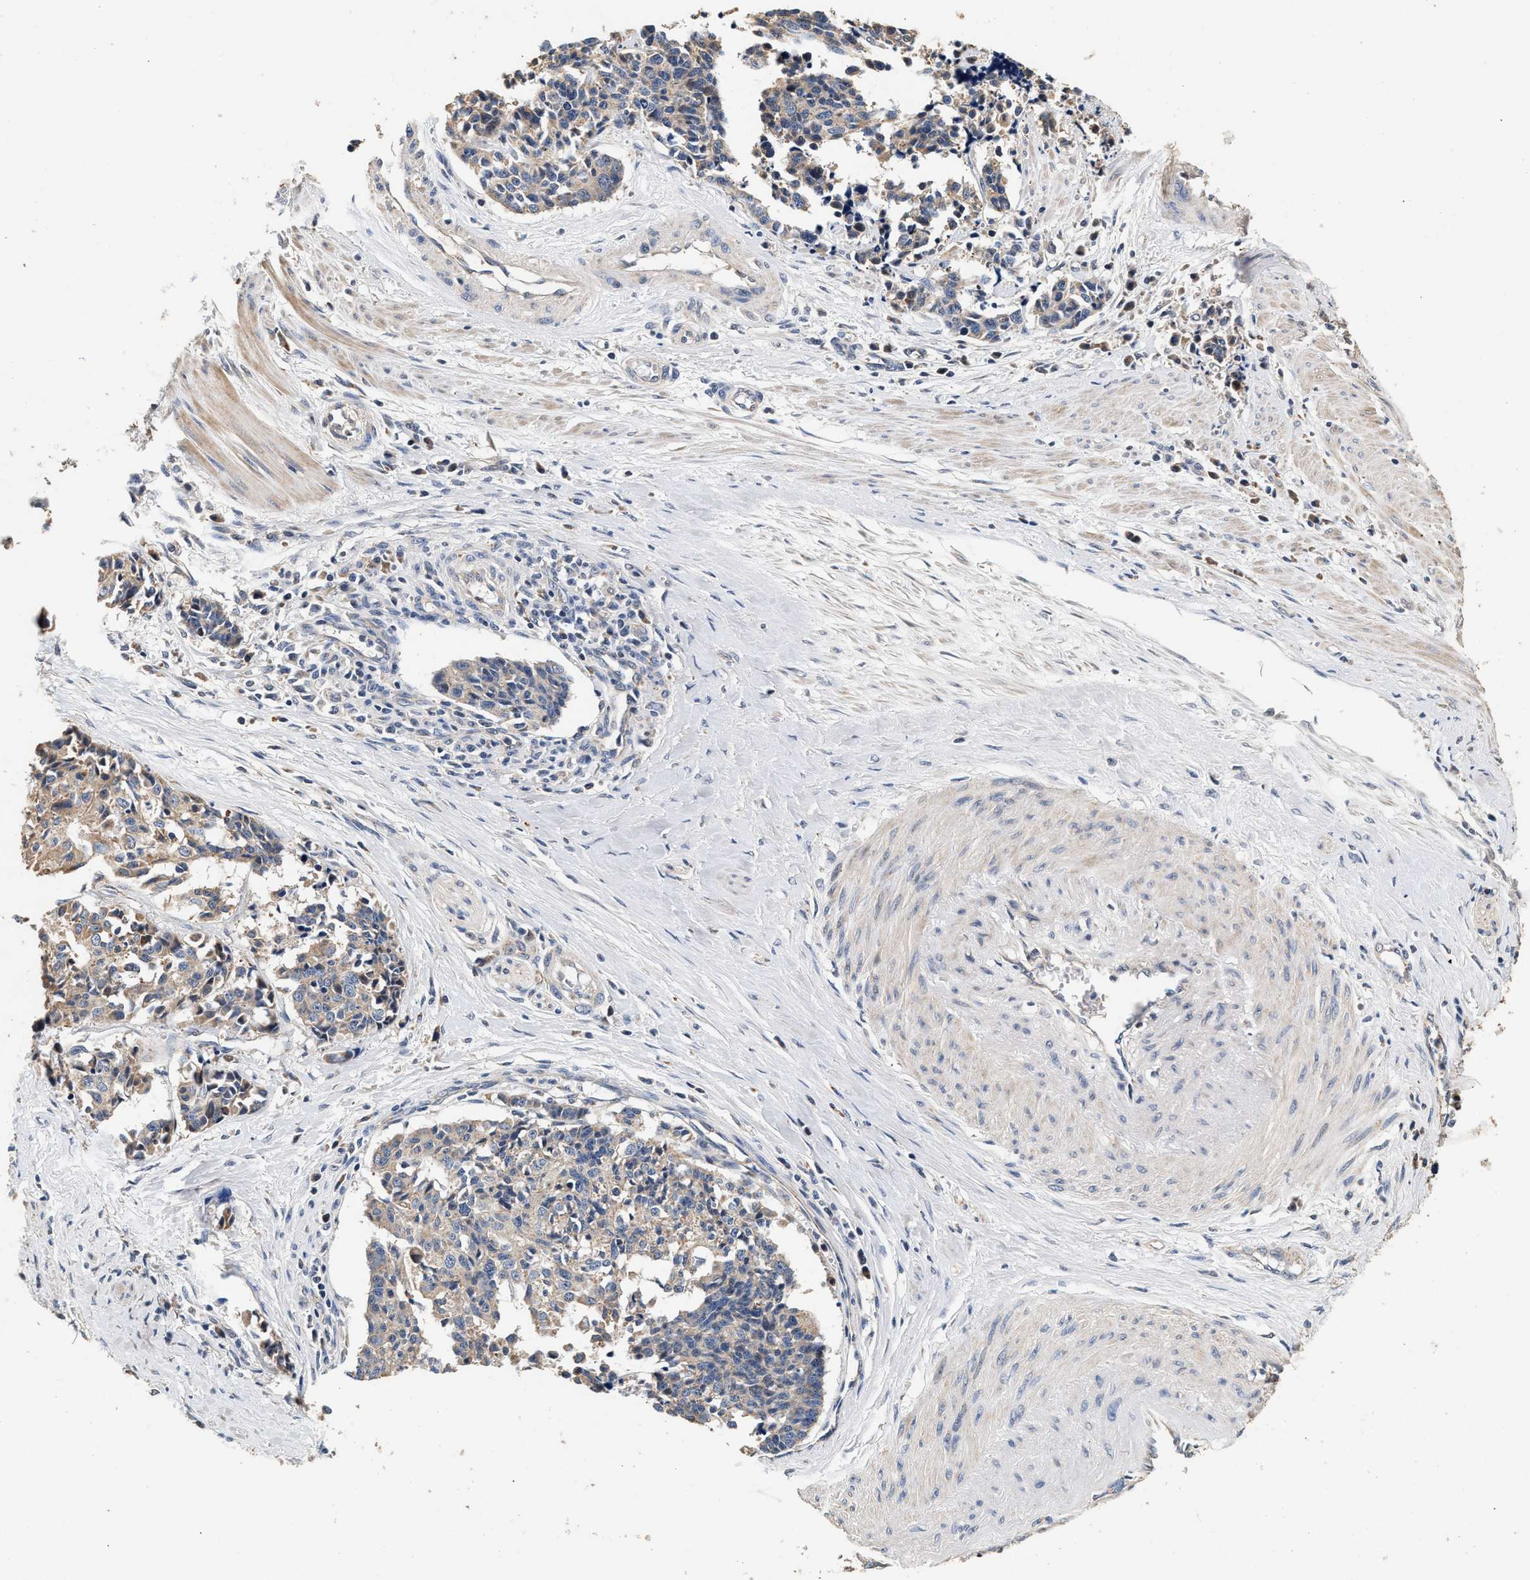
{"staining": {"intensity": "weak", "quantity": "<25%", "location": "cytoplasmic/membranous"}, "tissue": "cervical cancer", "cell_type": "Tumor cells", "image_type": "cancer", "snomed": [{"axis": "morphology", "description": "Normal tissue, NOS"}, {"axis": "morphology", "description": "Squamous cell carcinoma, NOS"}, {"axis": "topography", "description": "Cervix"}], "caption": "Human cervical squamous cell carcinoma stained for a protein using immunohistochemistry (IHC) demonstrates no expression in tumor cells.", "gene": "PTGR3", "patient": {"sex": "female", "age": 35}}